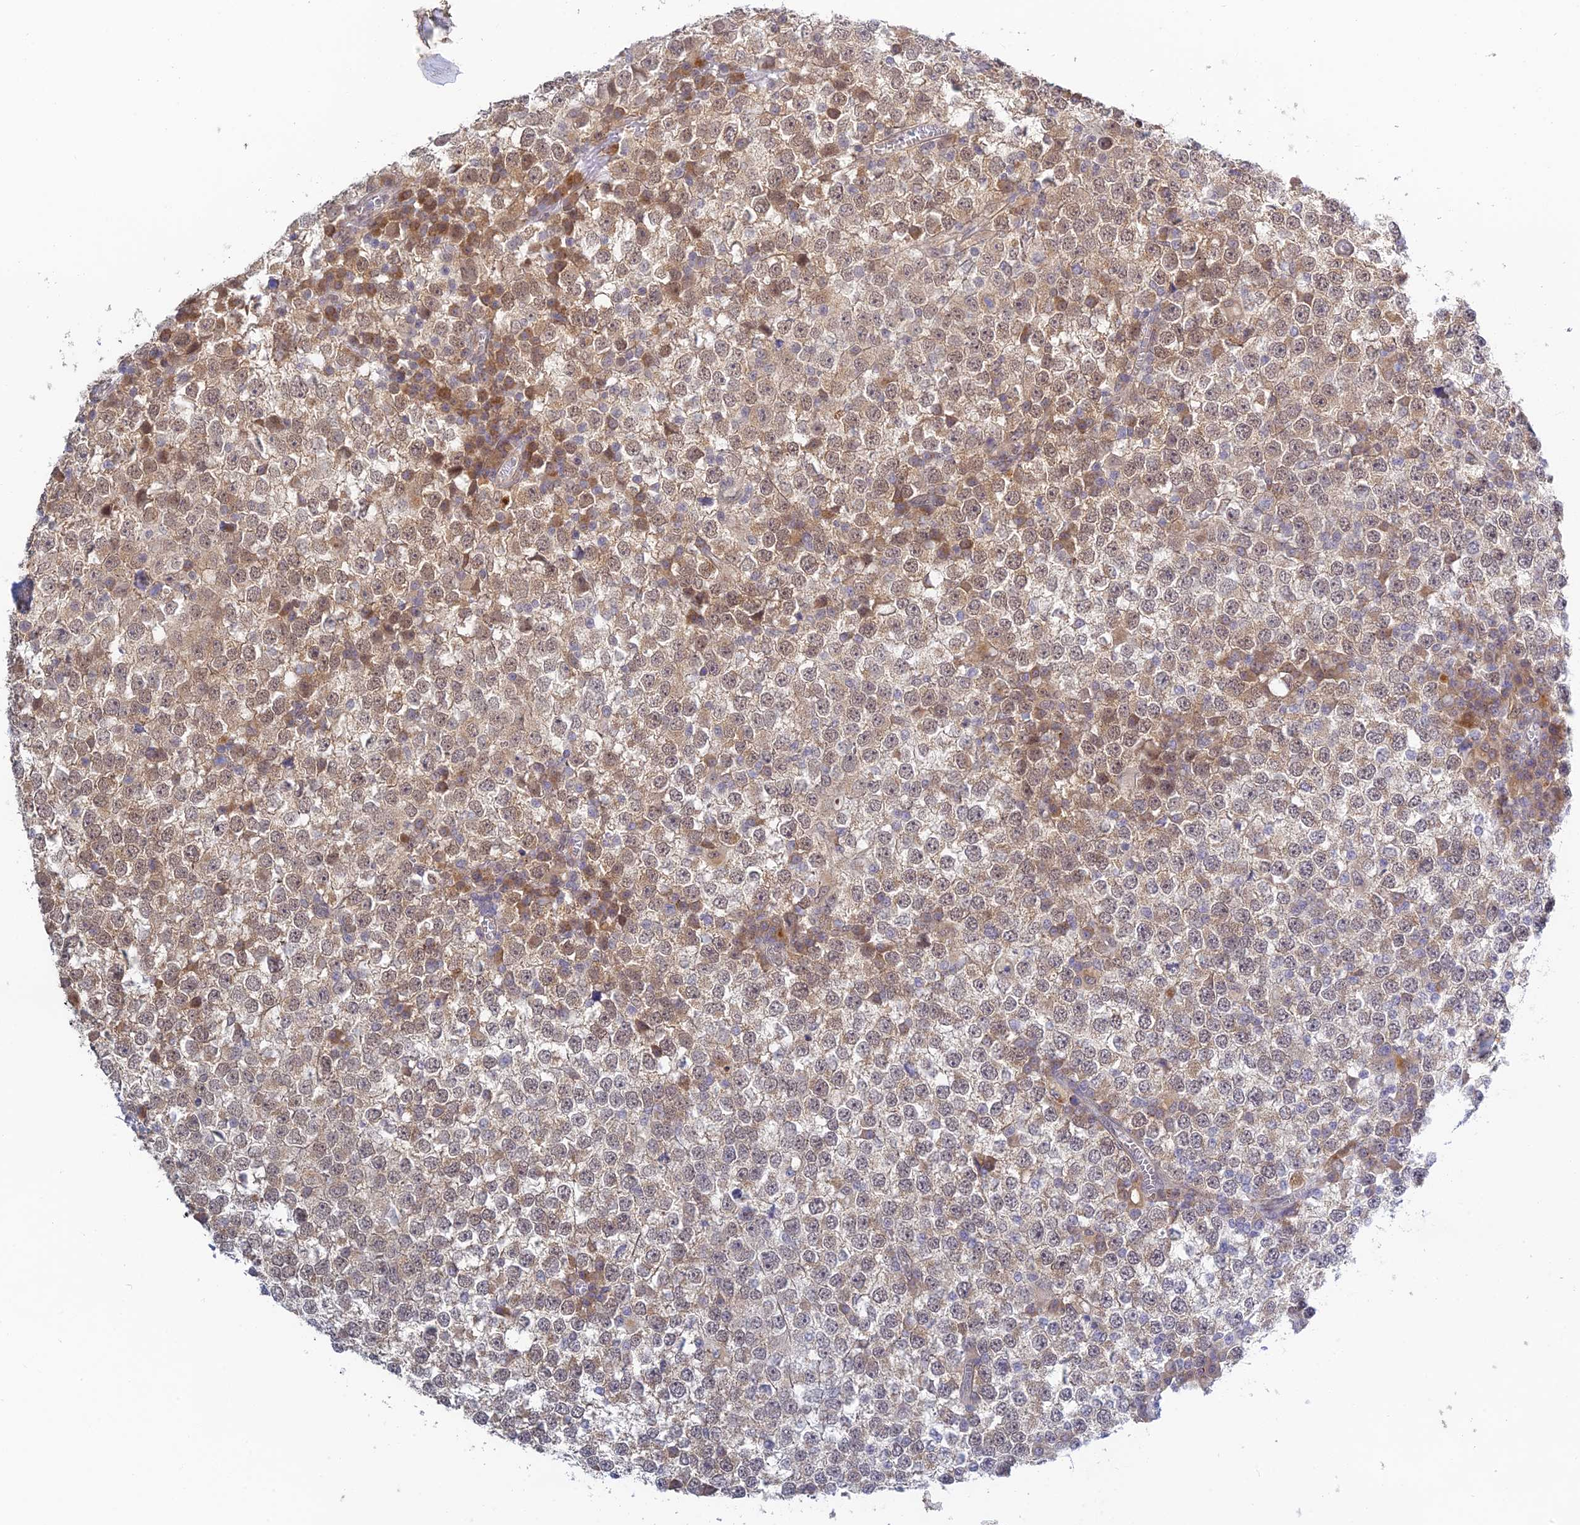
{"staining": {"intensity": "weak", "quantity": "25%-75%", "location": "cytoplasmic/membranous,nuclear"}, "tissue": "testis cancer", "cell_type": "Tumor cells", "image_type": "cancer", "snomed": [{"axis": "morphology", "description": "Seminoma, NOS"}, {"axis": "topography", "description": "Testis"}], "caption": "Testis cancer stained with IHC exhibits weak cytoplasmic/membranous and nuclear positivity in about 25%-75% of tumor cells.", "gene": "SKIC8", "patient": {"sex": "male", "age": 65}}